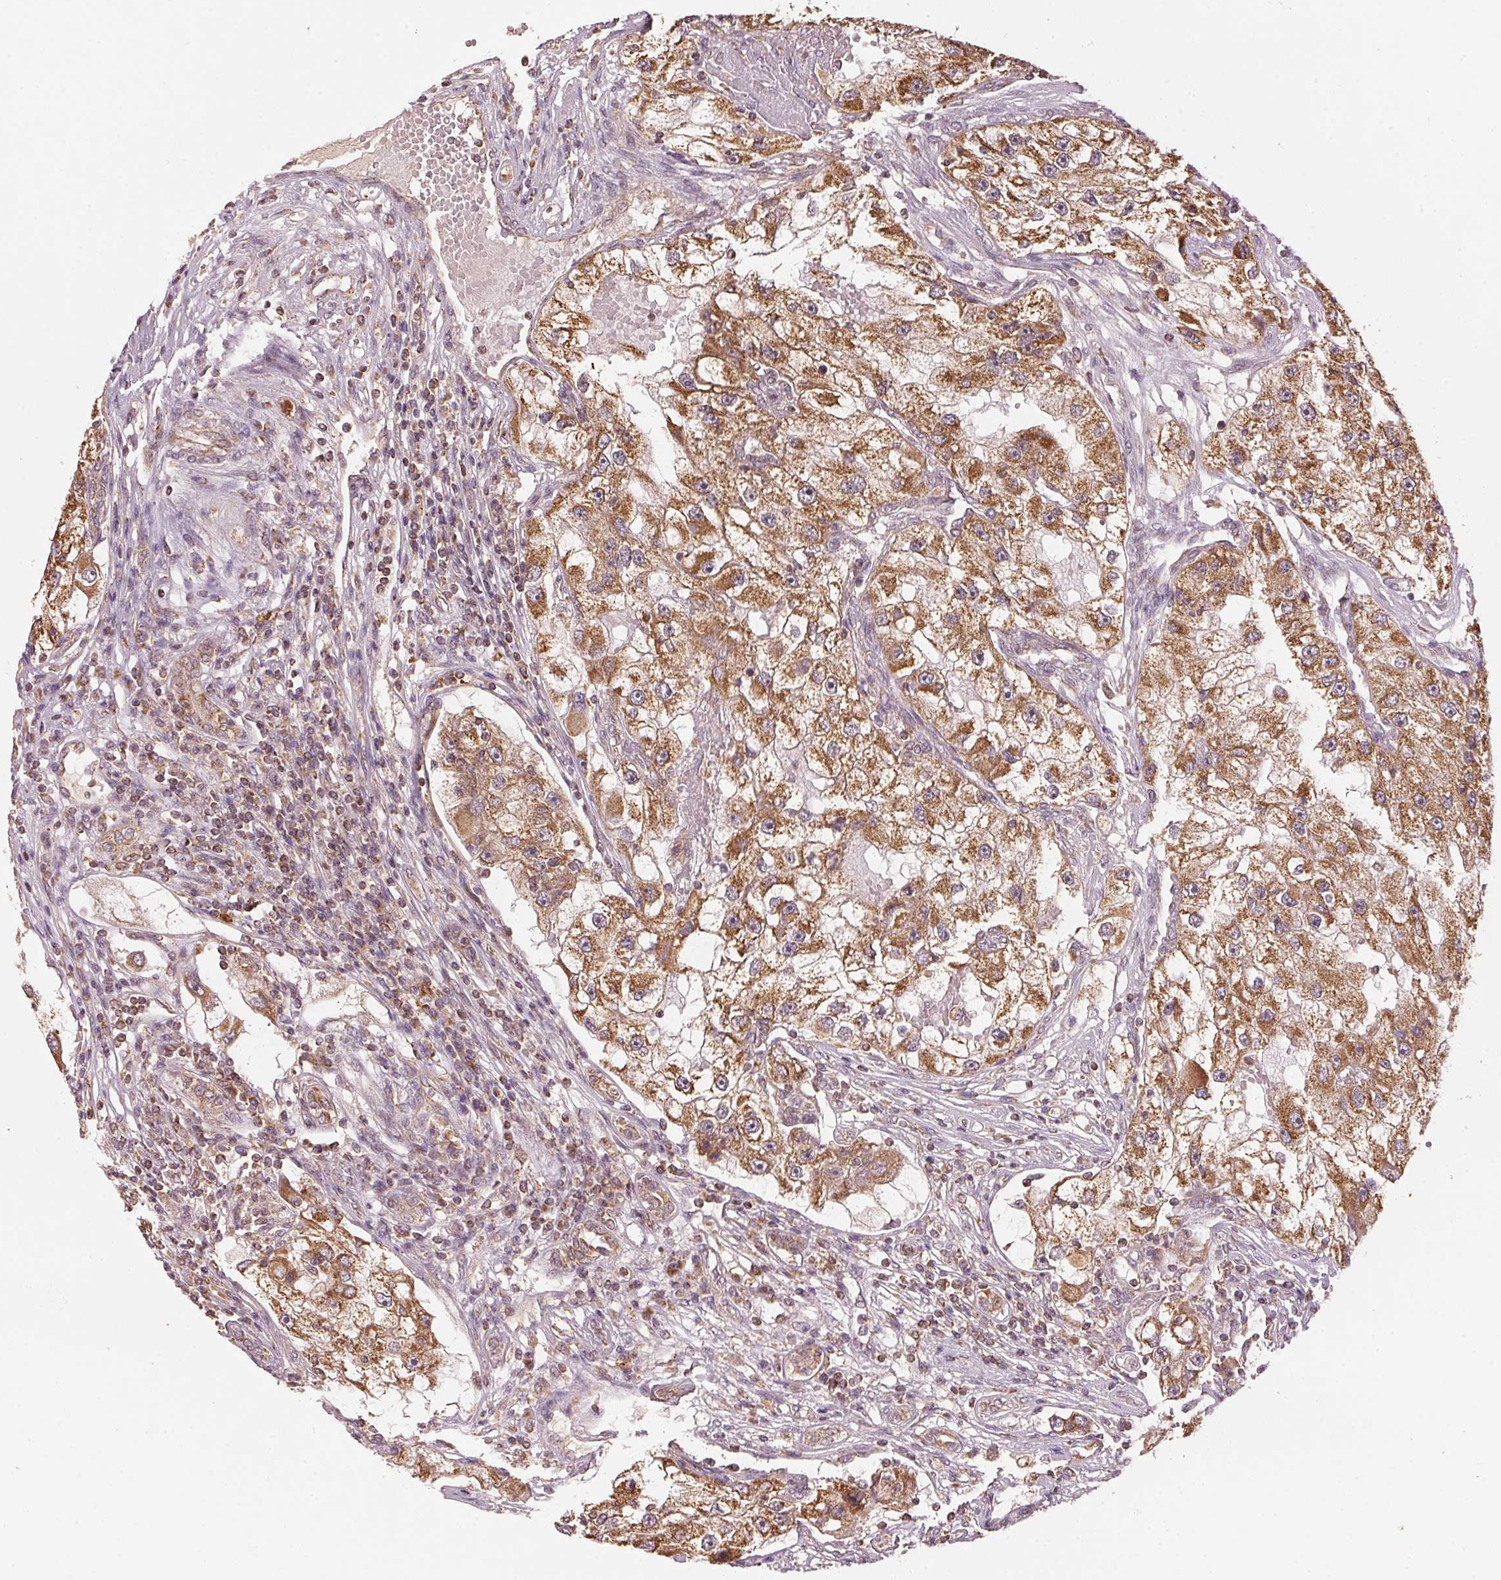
{"staining": {"intensity": "moderate", "quantity": ">75%", "location": "cytoplasmic/membranous"}, "tissue": "renal cancer", "cell_type": "Tumor cells", "image_type": "cancer", "snomed": [{"axis": "morphology", "description": "Adenocarcinoma, NOS"}, {"axis": "topography", "description": "Kidney"}], "caption": "Renal cancer tissue exhibits moderate cytoplasmic/membranous positivity in approximately >75% of tumor cells, visualized by immunohistochemistry.", "gene": "ARHGAP6", "patient": {"sex": "male", "age": 63}}